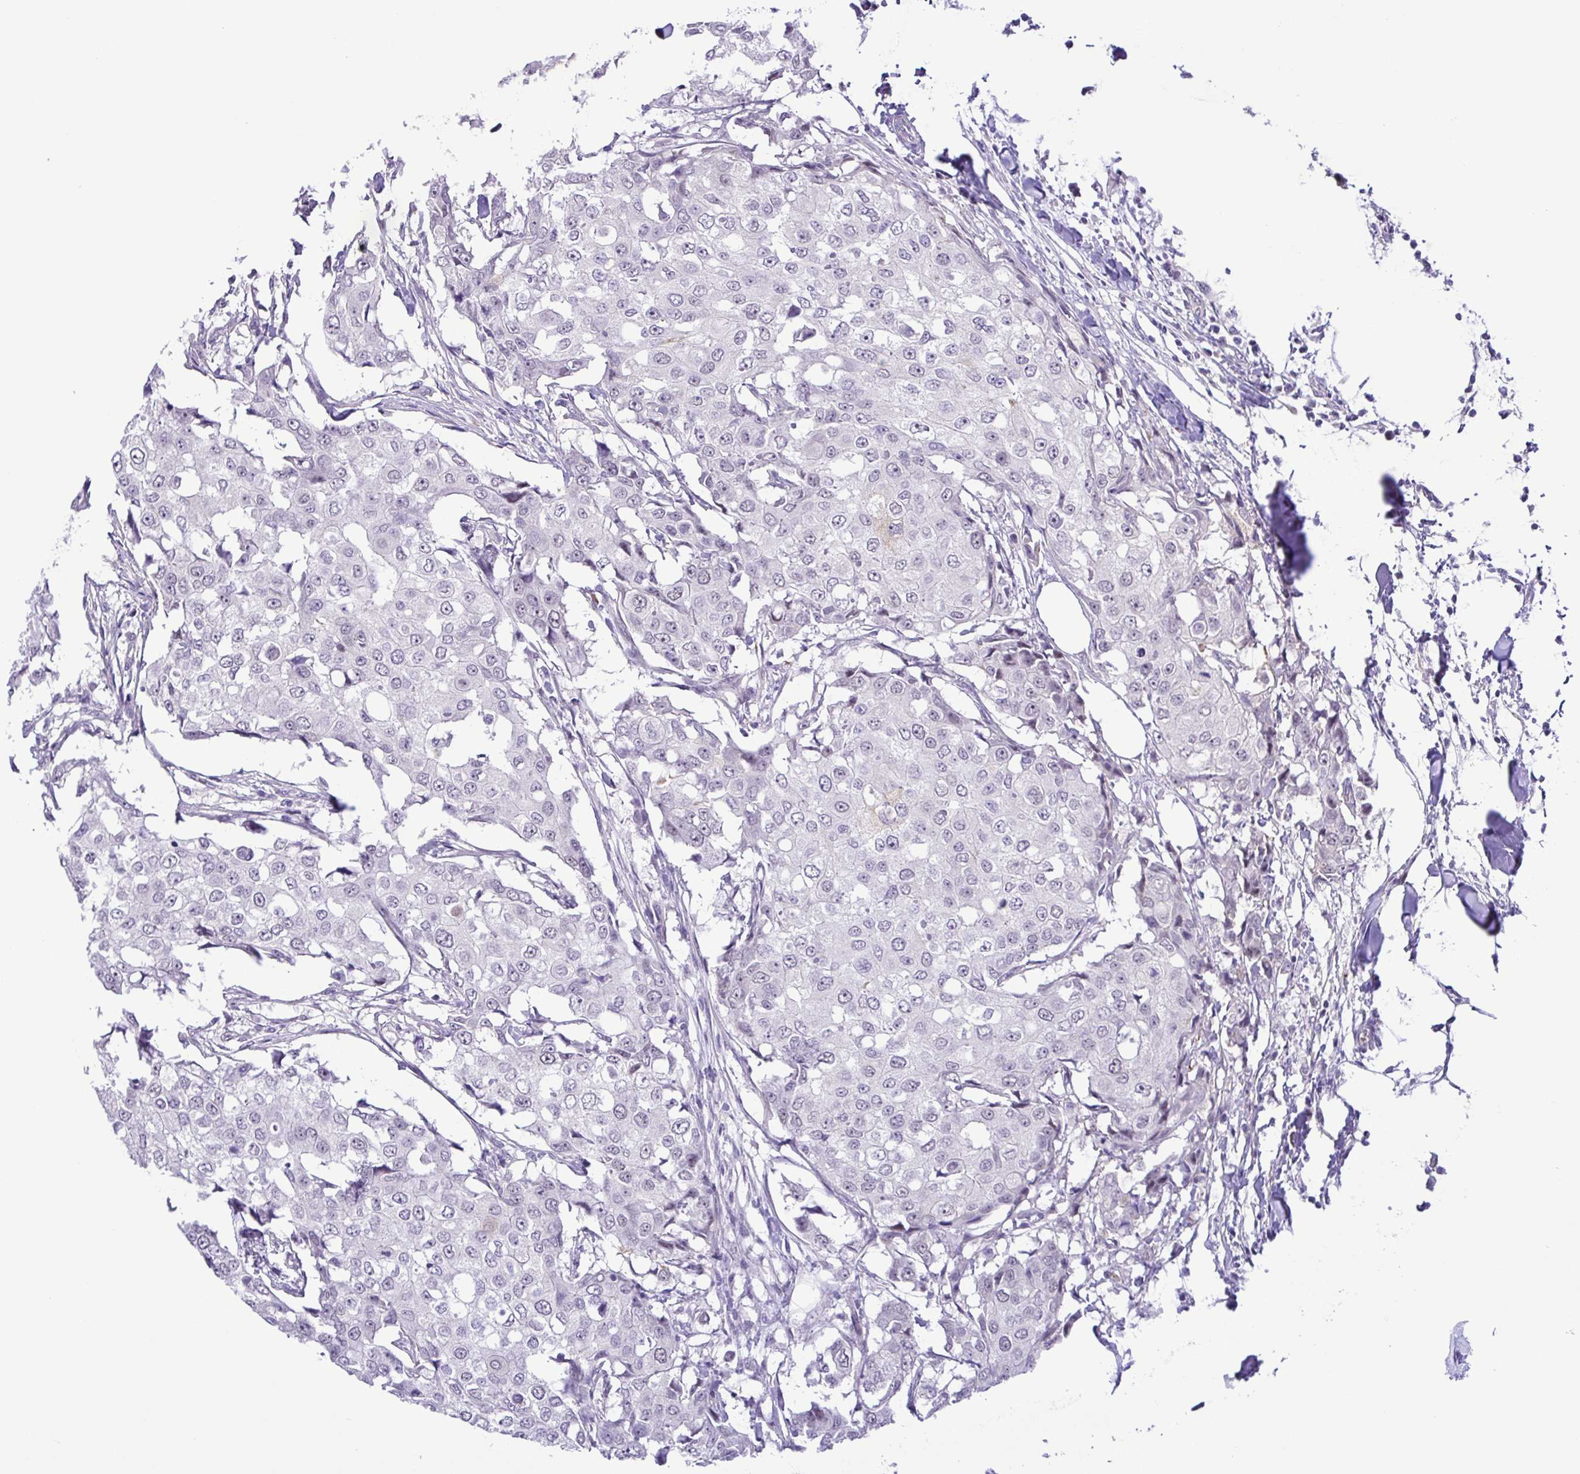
{"staining": {"intensity": "negative", "quantity": "none", "location": "none"}, "tissue": "breast cancer", "cell_type": "Tumor cells", "image_type": "cancer", "snomed": [{"axis": "morphology", "description": "Duct carcinoma"}, {"axis": "topography", "description": "Breast"}], "caption": "Image shows no significant protein positivity in tumor cells of breast invasive ductal carcinoma.", "gene": "DCLK2", "patient": {"sex": "female", "age": 27}}